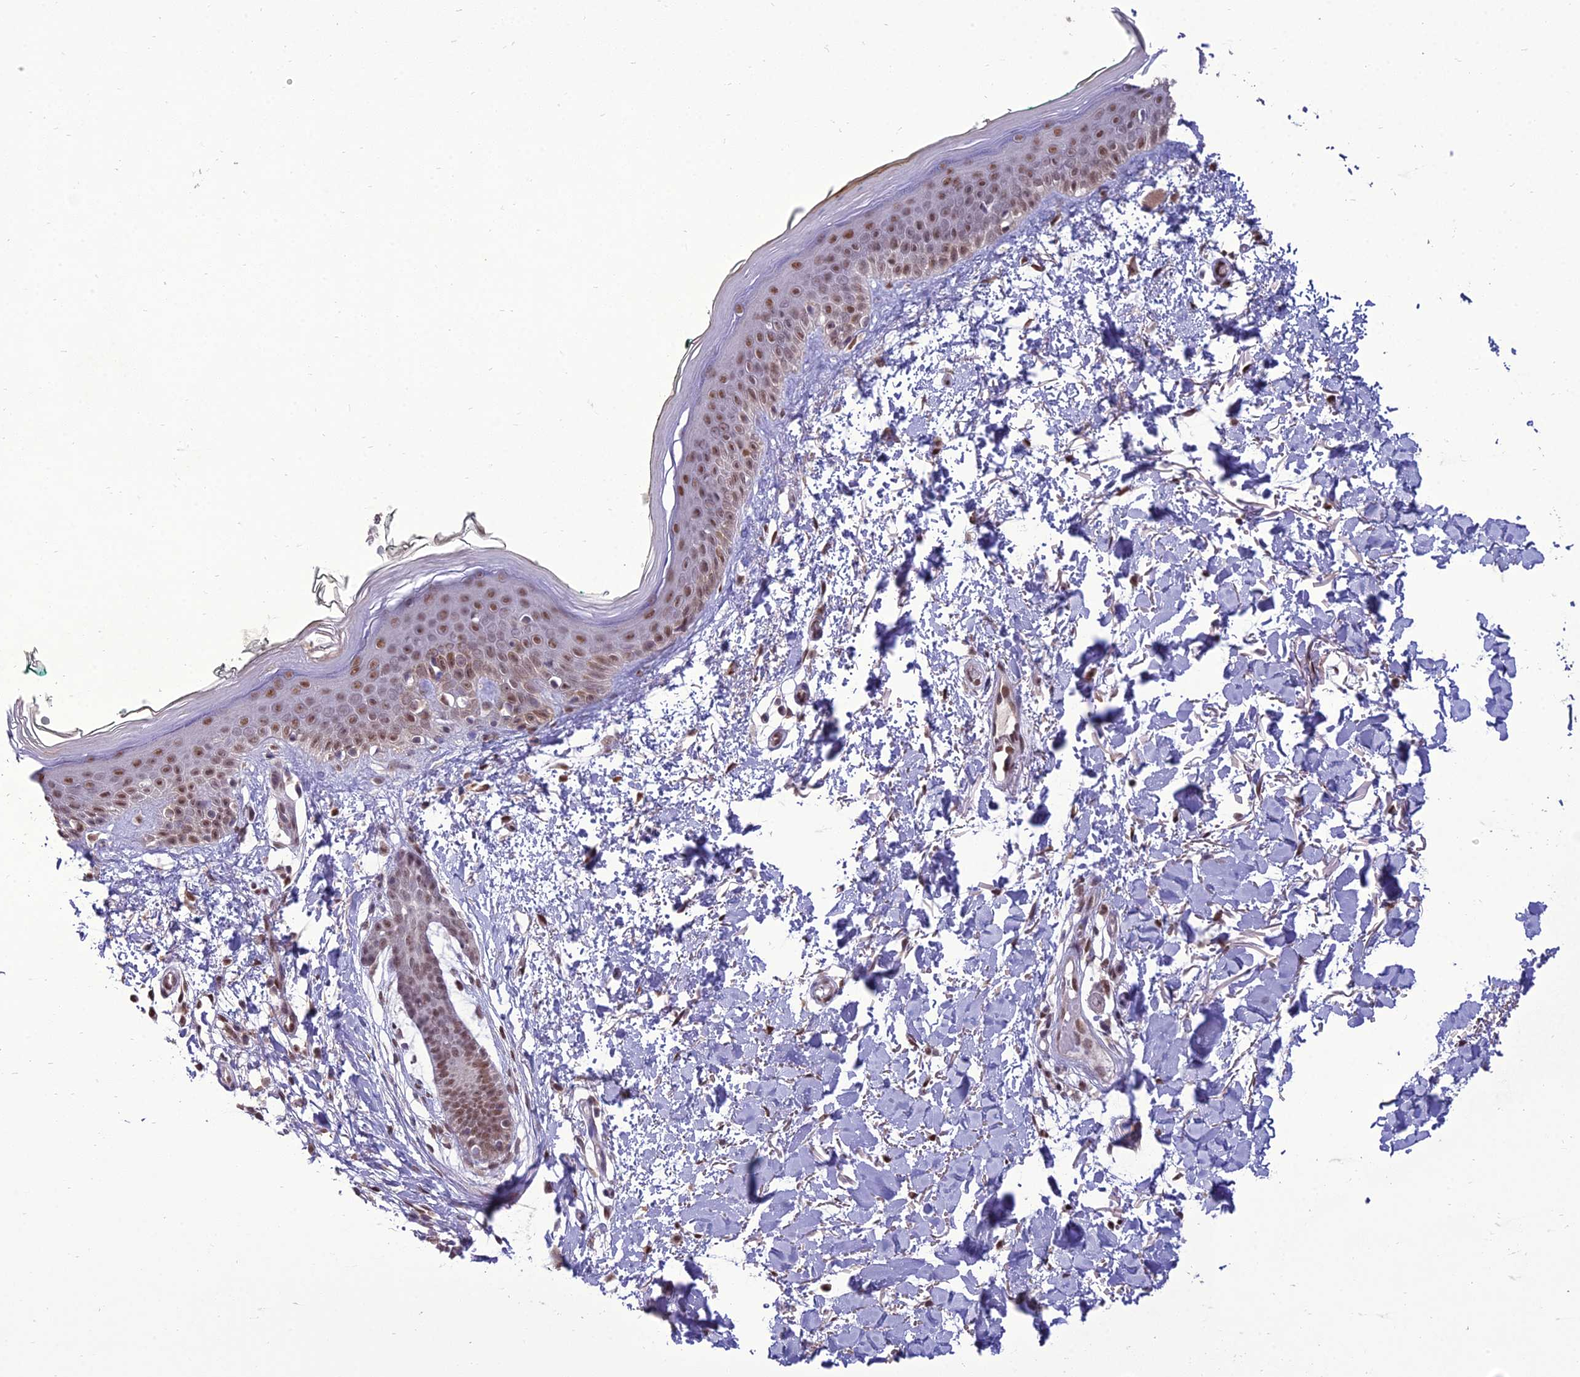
{"staining": {"intensity": "moderate", "quantity": ">75%", "location": "nuclear"}, "tissue": "skin", "cell_type": "Fibroblasts", "image_type": "normal", "snomed": [{"axis": "morphology", "description": "Normal tissue, NOS"}, {"axis": "topography", "description": "Skin"}], "caption": "Human skin stained with a brown dye shows moderate nuclear positive staining in about >75% of fibroblasts.", "gene": "RANBP3", "patient": {"sex": "male", "age": 62}}